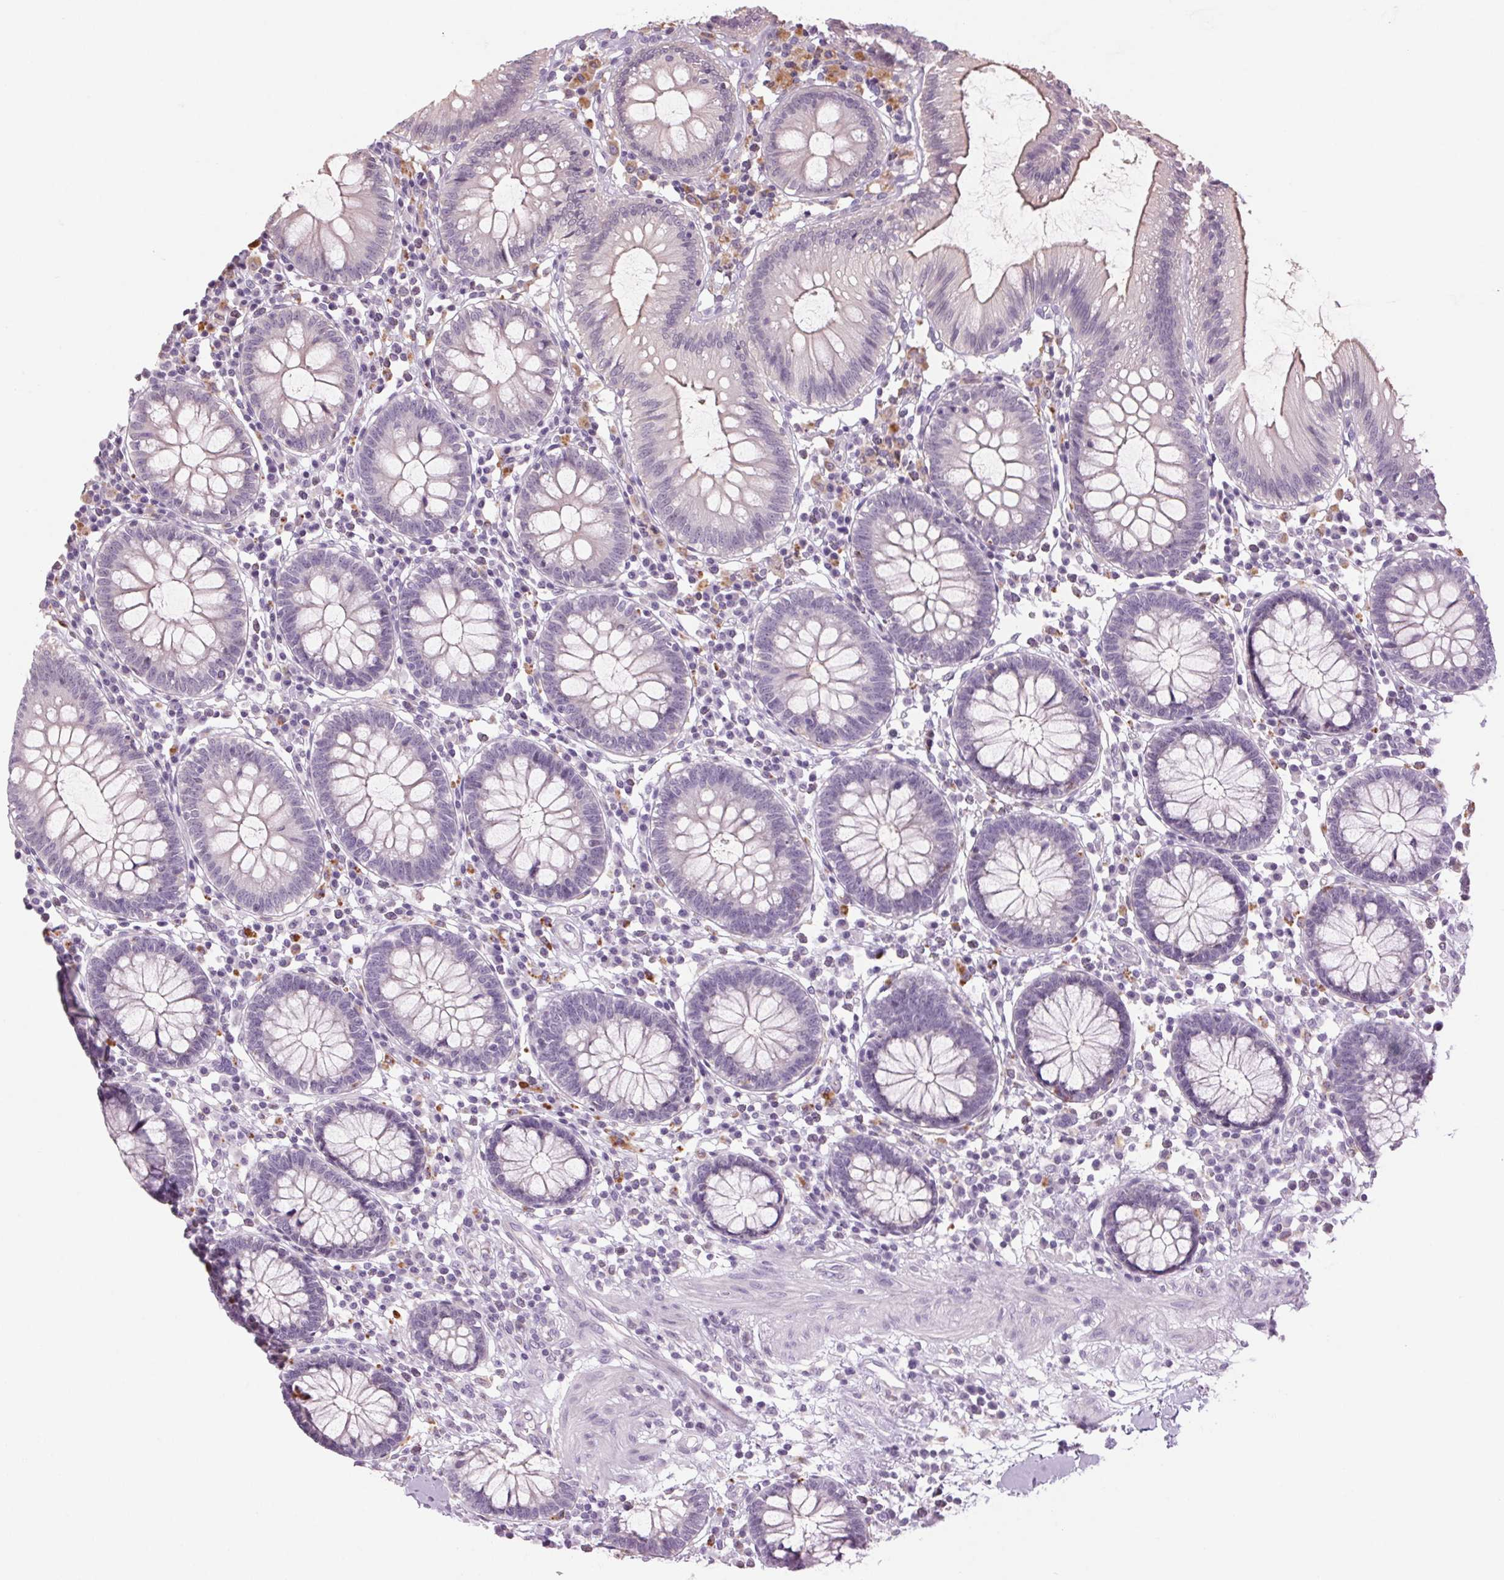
{"staining": {"intensity": "negative", "quantity": "none", "location": "none"}, "tissue": "colon", "cell_type": "Endothelial cells", "image_type": "normal", "snomed": [{"axis": "morphology", "description": "Normal tissue, NOS"}, {"axis": "morphology", "description": "Adenocarcinoma, NOS"}, {"axis": "topography", "description": "Colon"}], "caption": "Micrograph shows no protein positivity in endothelial cells of normal colon. The staining is performed using DAB brown chromogen with nuclei counter-stained in using hematoxylin.", "gene": "MPO", "patient": {"sex": "male", "age": 83}}